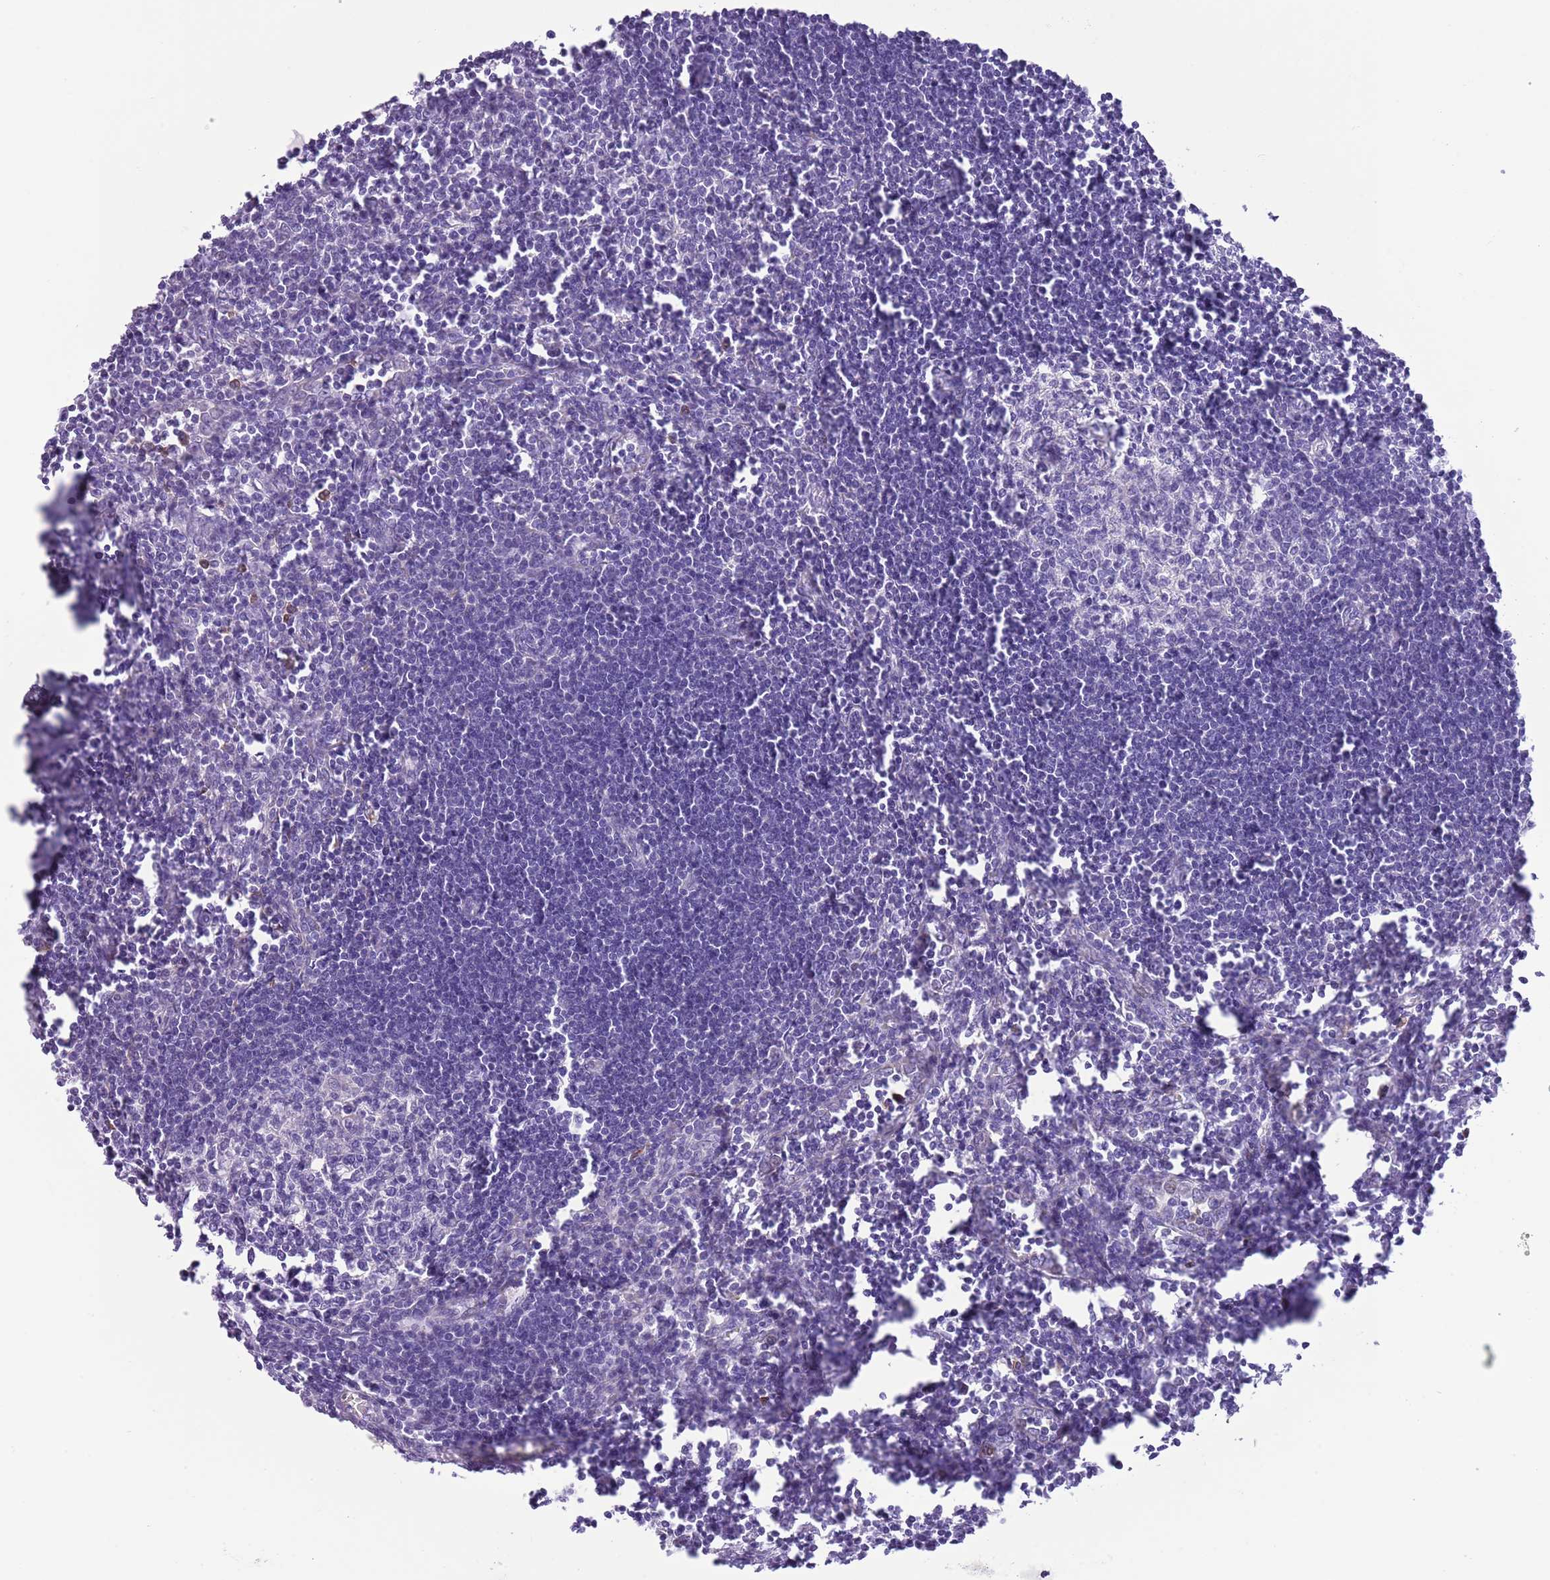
{"staining": {"intensity": "negative", "quantity": "none", "location": "none"}, "tissue": "lymph node", "cell_type": "Germinal center cells", "image_type": "normal", "snomed": [{"axis": "morphology", "description": "Normal tissue, NOS"}, {"axis": "morphology", "description": "Malignant melanoma, Metastatic site"}, {"axis": "topography", "description": "Lymph node"}], "caption": "Unremarkable lymph node was stained to show a protein in brown. There is no significant positivity in germinal center cells. The staining was performed using DAB to visualize the protein expression in brown, while the nuclei were stained in blue with hematoxylin (Magnification: 20x).", "gene": "OR6M1", "patient": {"sex": "male", "age": 41}}